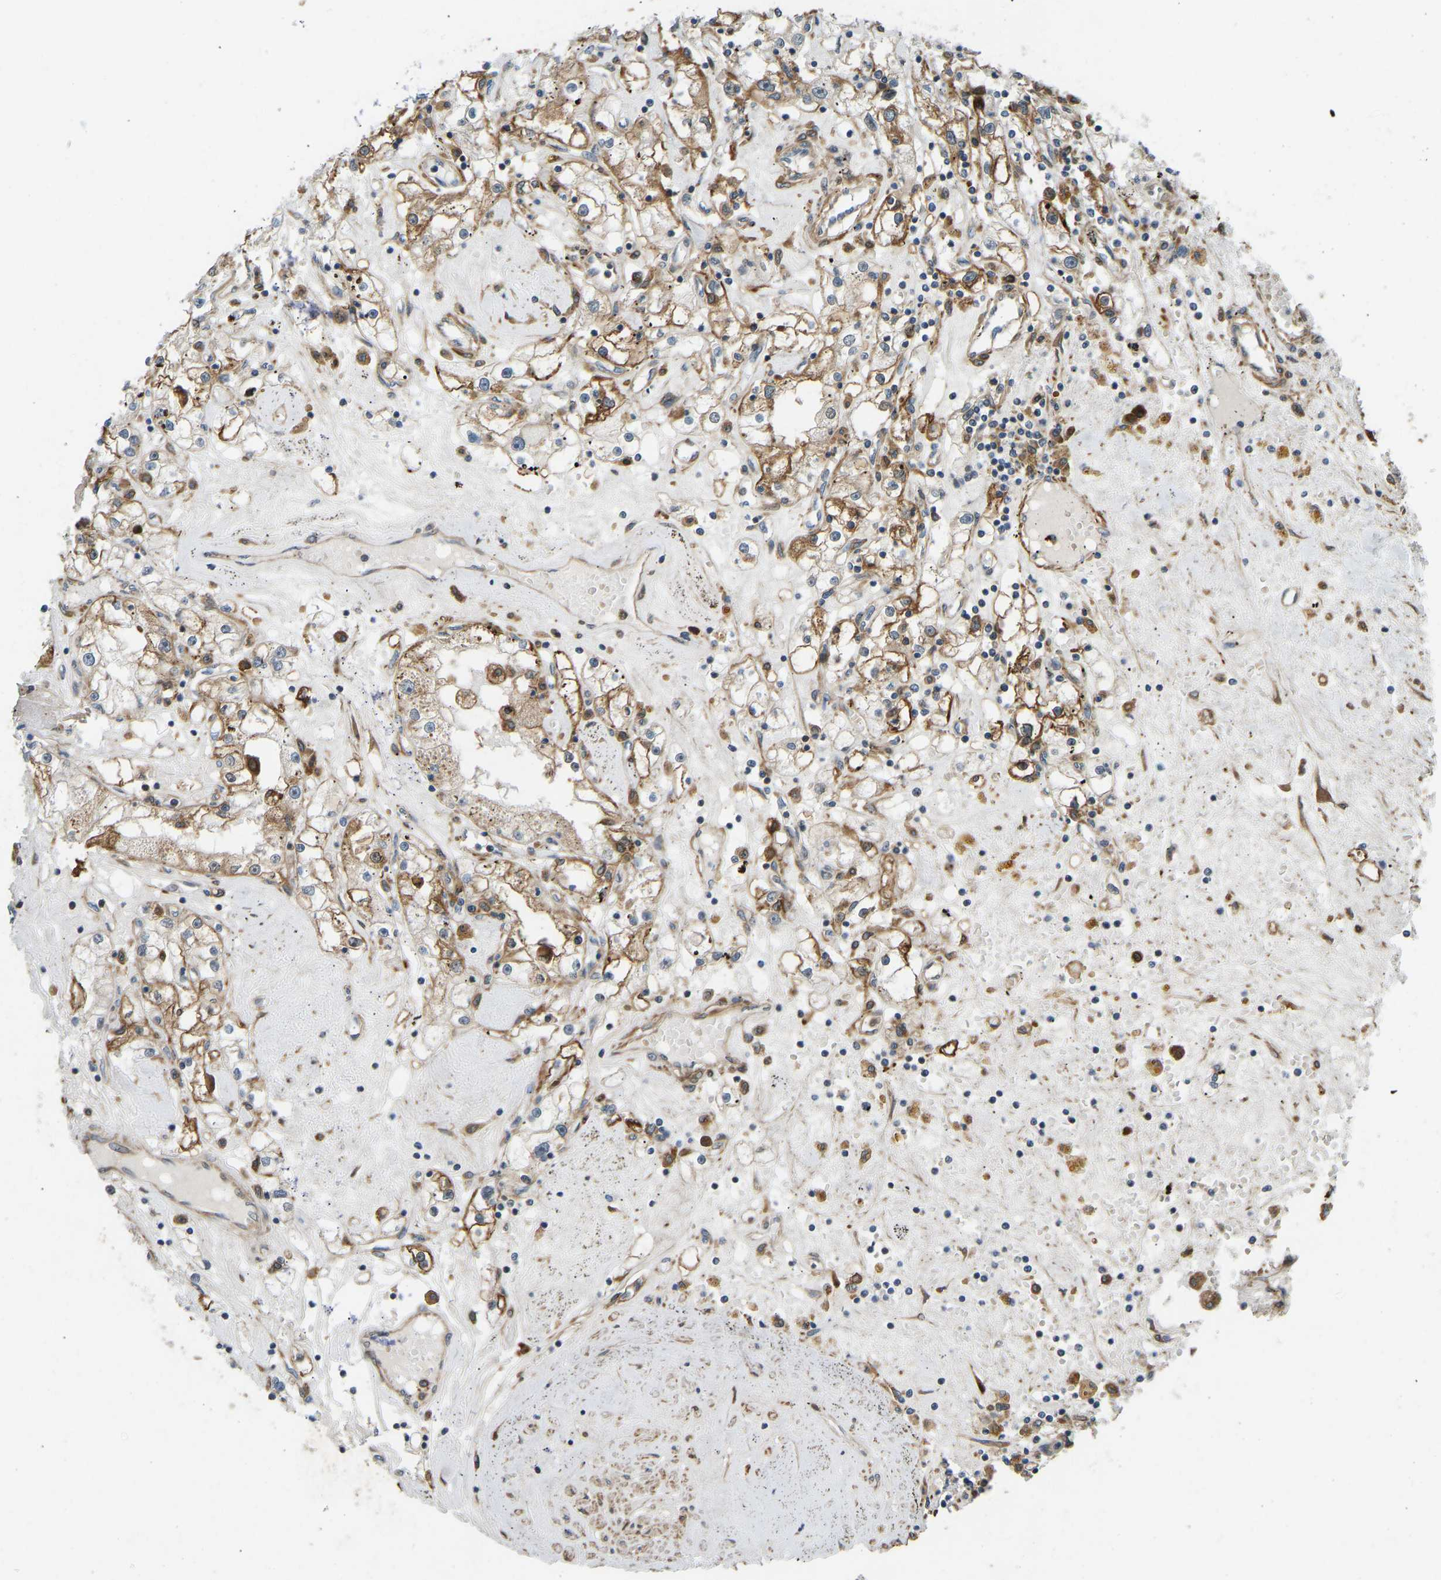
{"staining": {"intensity": "moderate", "quantity": ">75%", "location": "cytoplasmic/membranous"}, "tissue": "renal cancer", "cell_type": "Tumor cells", "image_type": "cancer", "snomed": [{"axis": "morphology", "description": "Adenocarcinoma, NOS"}, {"axis": "topography", "description": "Kidney"}], "caption": "An immunohistochemistry (IHC) micrograph of neoplastic tissue is shown. Protein staining in brown labels moderate cytoplasmic/membranous positivity in renal cancer (adenocarcinoma) within tumor cells.", "gene": "OS9", "patient": {"sex": "male", "age": 56}}